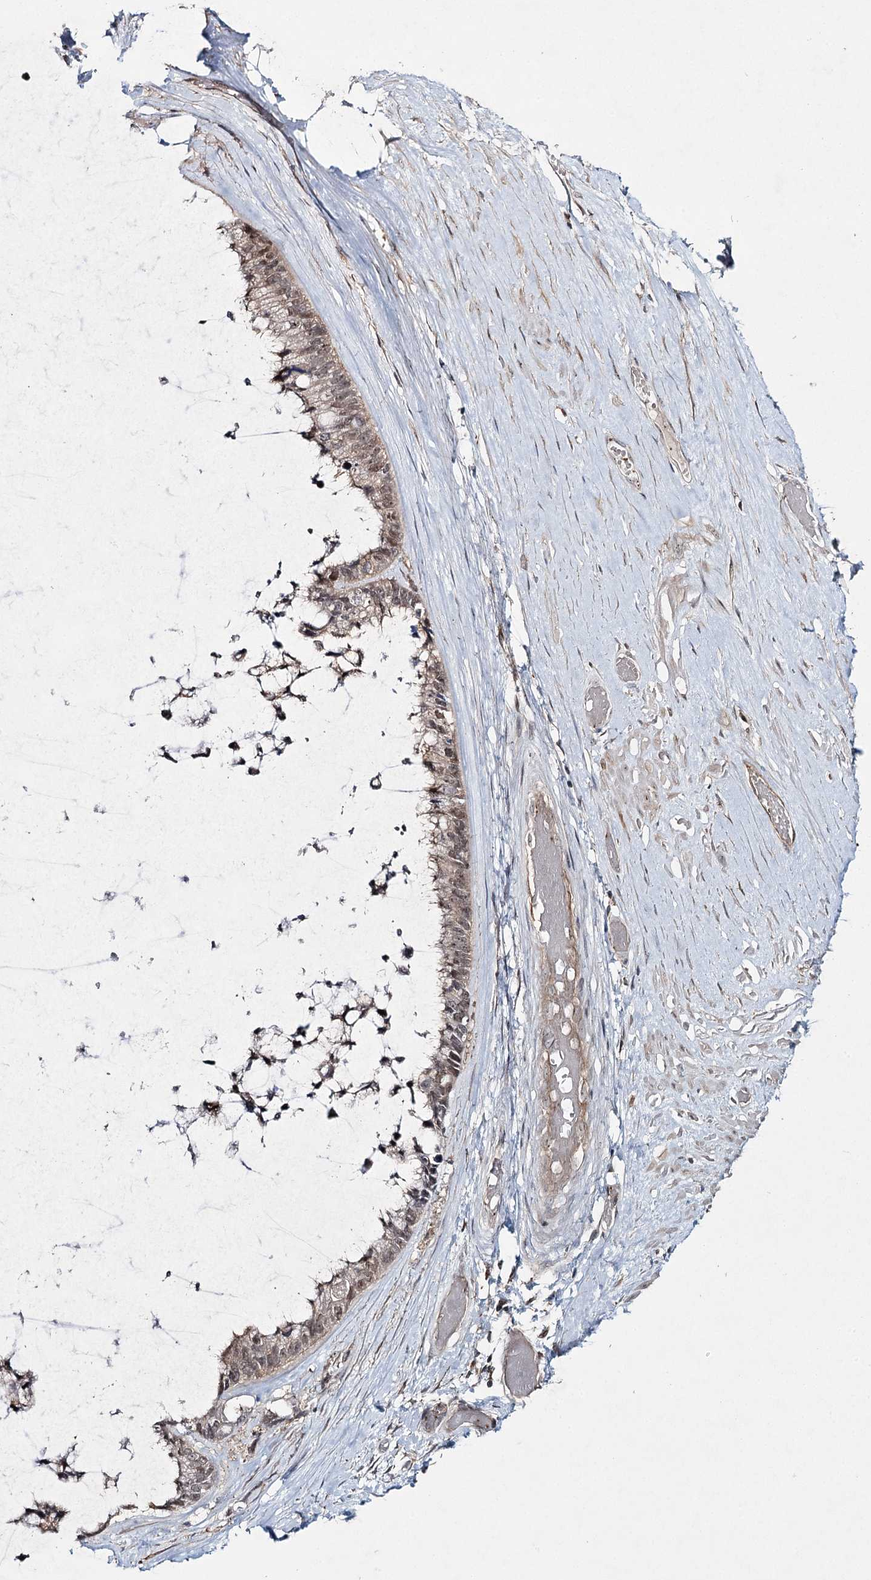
{"staining": {"intensity": "weak", "quantity": ">75%", "location": "cytoplasmic/membranous,nuclear"}, "tissue": "ovarian cancer", "cell_type": "Tumor cells", "image_type": "cancer", "snomed": [{"axis": "morphology", "description": "Cystadenocarcinoma, mucinous, NOS"}, {"axis": "topography", "description": "Ovary"}], "caption": "Human ovarian cancer (mucinous cystadenocarcinoma) stained with a brown dye shows weak cytoplasmic/membranous and nuclear positive staining in about >75% of tumor cells.", "gene": "WDR44", "patient": {"sex": "female", "age": 39}}